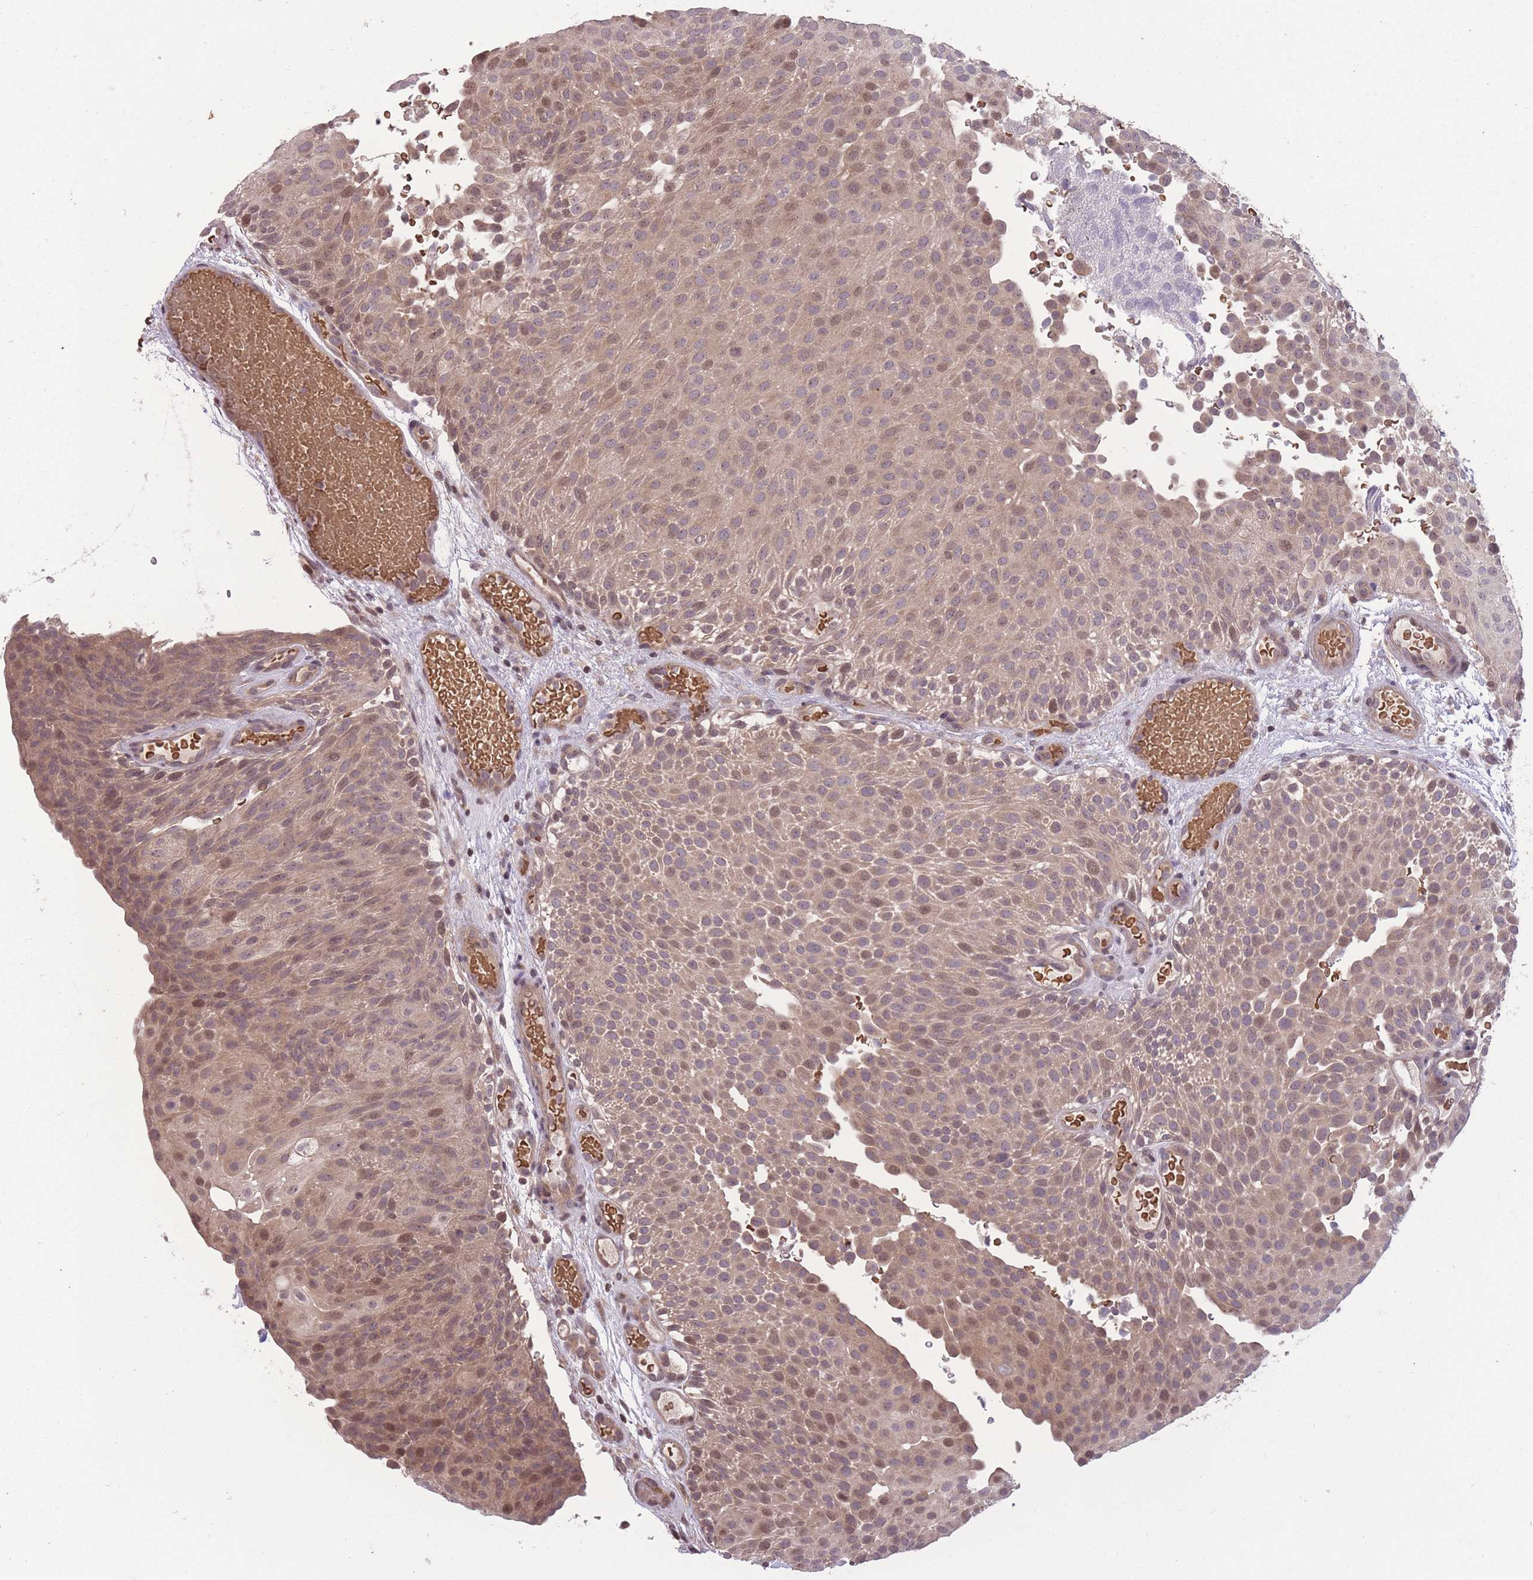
{"staining": {"intensity": "moderate", "quantity": ">75%", "location": "cytoplasmic/membranous,nuclear"}, "tissue": "urothelial cancer", "cell_type": "Tumor cells", "image_type": "cancer", "snomed": [{"axis": "morphology", "description": "Urothelial carcinoma, Low grade"}, {"axis": "topography", "description": "Urinary bladder"}], "caption": "A high-resolution image shows IHC staining of urothelial cancer, which displays moderate cytoplasmic/membranous and nuclear staining in about >75% of tumor cells.", "gene": "GGT5", "patient": {"sex": "male", "age": 78}}